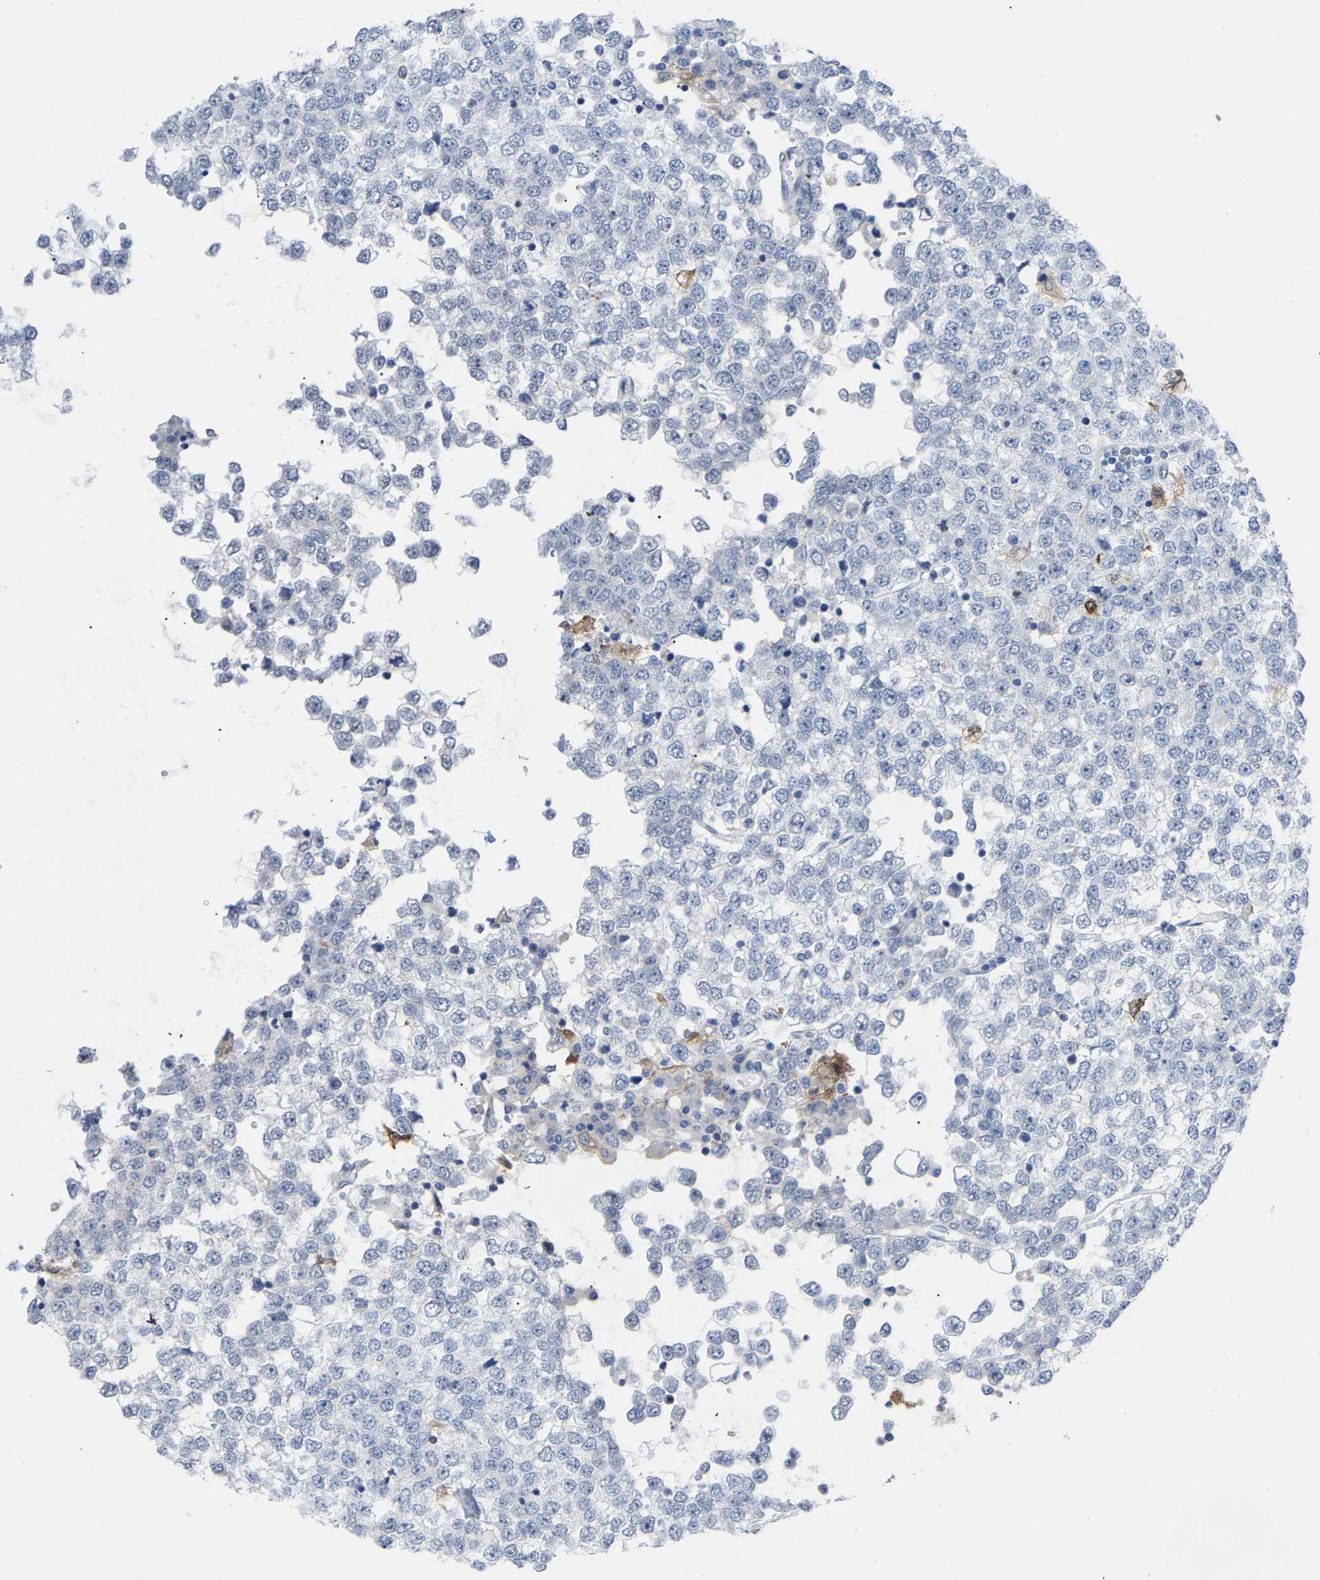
{"staining": {"intensity": "negative", "quantity": "none", "location": "none"}, "tissue": "testis cancer", "cell_type": "Tumor cells", "image_type": "cancer", "snomed": [{"axis": "morphology", "description": "Seminoma, NOS"}, {"axis": "topography", "description": "Testis"}], "caption": "An immunohistochemistry (IHC) image of testis seminoma is shown. There is no staining in tumor cells of testis seminoma.", "gene": "ABTB2", "patient": {"sex": "male", "age": 65}}